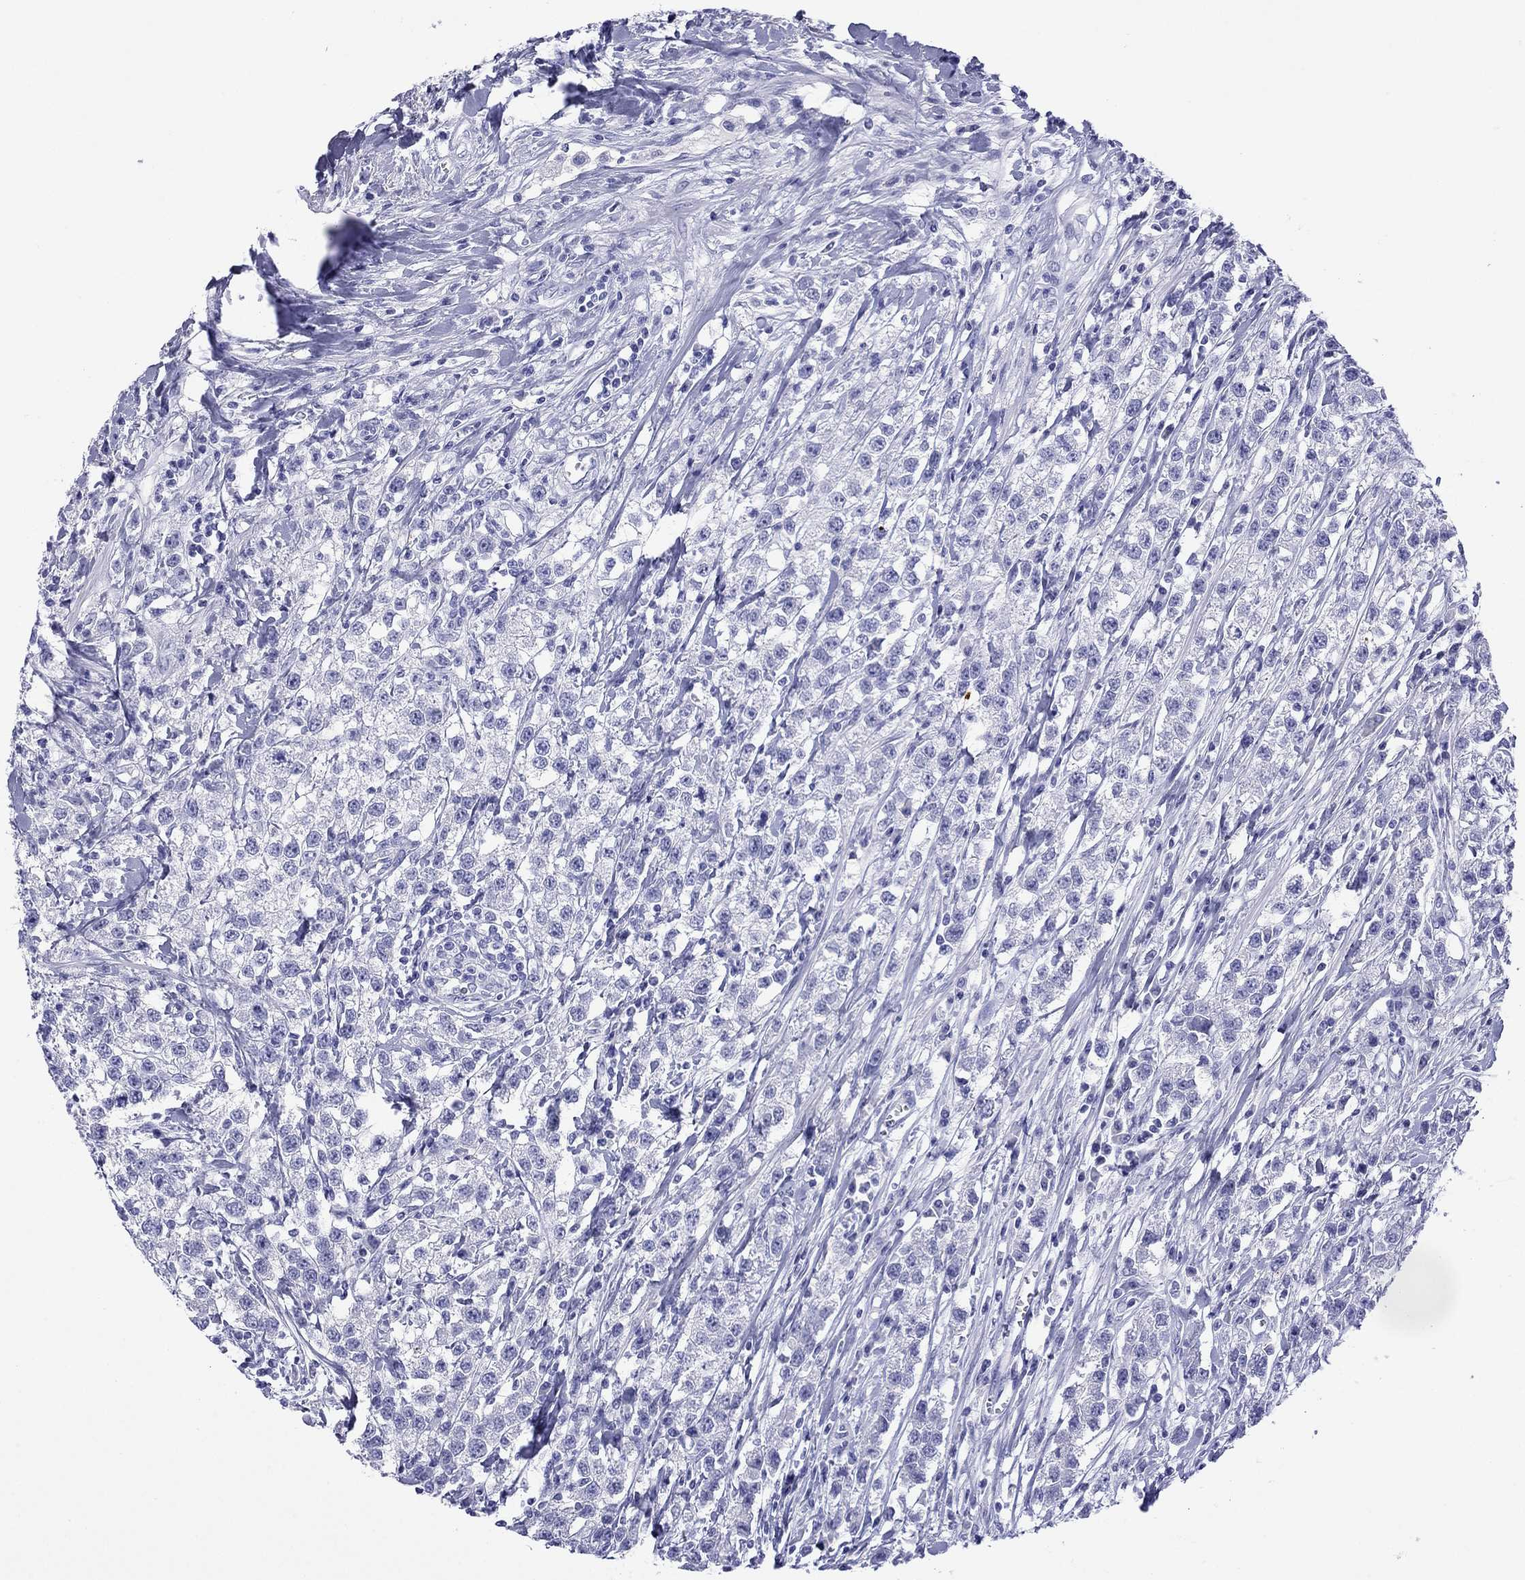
{"staining": {"intensity": "negative", "quantity": "none", "location": "none"}, "tissue": "testis cancer", "cell_type": "Tumor cells", "image_type": "cancer", "snomed": [{"axis": "morphology", "description": "Seminoma, NOS"}, {"axis": "topography", "description": "Testis"}], "caption": "DAB immunohistochemical staining of seminoma (testis) shows no significant positivity in tumor cells.", "gene": "FIGLA", "patient": {"sex": "male", "age": 59}}